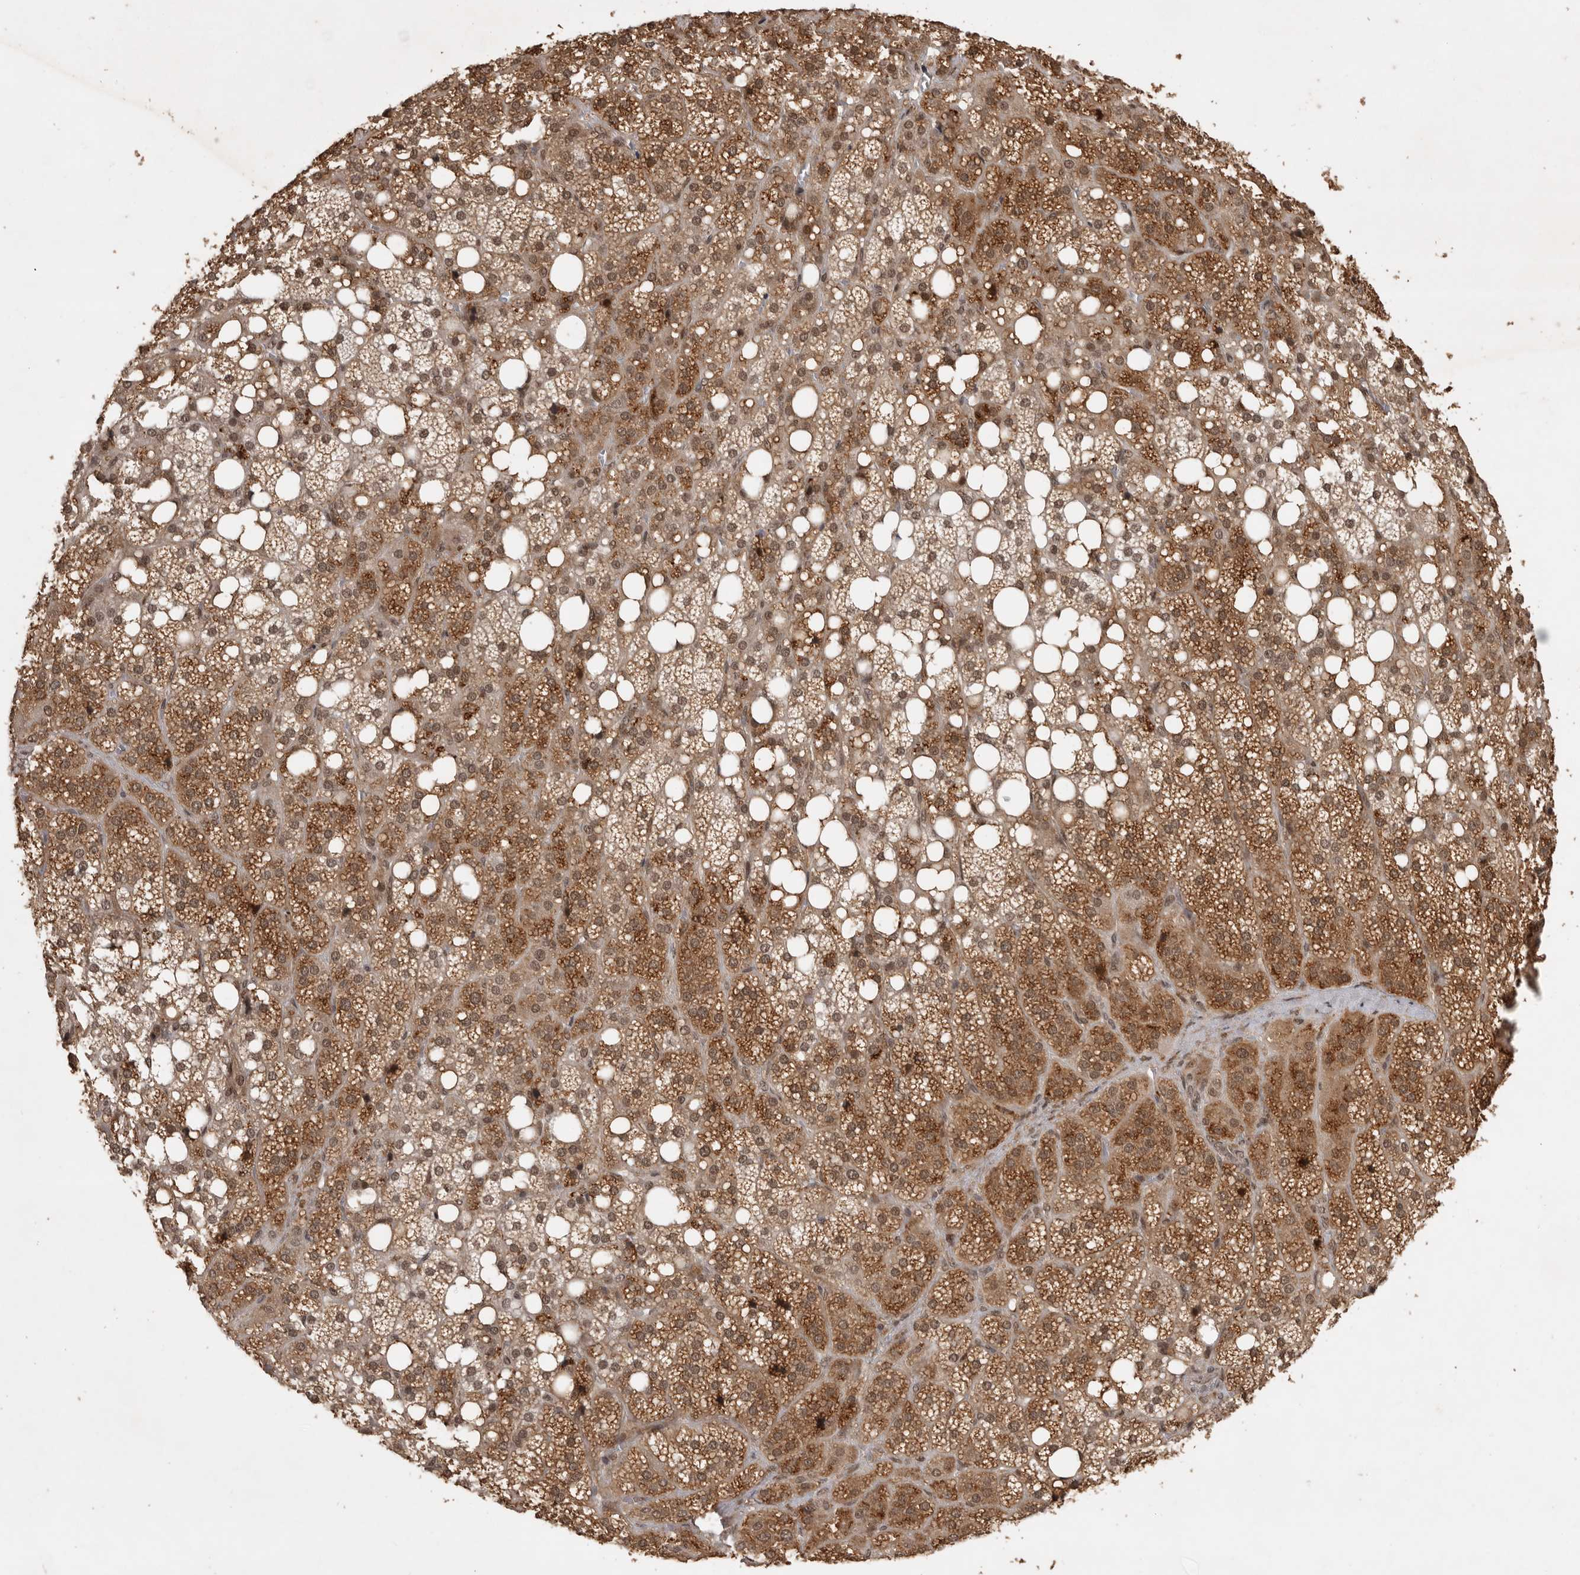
{"staining": {"intensity": "strong", "quantity": ">75%", "location": "cytoplasmic/membranous,nuclear"}, "tissue": "adrenal gland", "cell_type": "Glandular cells", "image_type": "normal", "snomed": [{"axis": "morphology", "description": "Normal tissue, NOS"}, {"axis": "topography", "description": "Adrenal gland"}], "caption": "High-magnification brightfield microscopy of benign adrenal gland stained with DAB (brown) and counterstained with hematoxylin (blue). glandular cells exhibit strong cytoplasmic/membranous,nuclear staining is identified in about>75% of cells. (DAB IHC, brown staining for protein, blue staining for nuclei).", "gene": "CBLL1", "patient": {"sex": "female", "age": 59}}